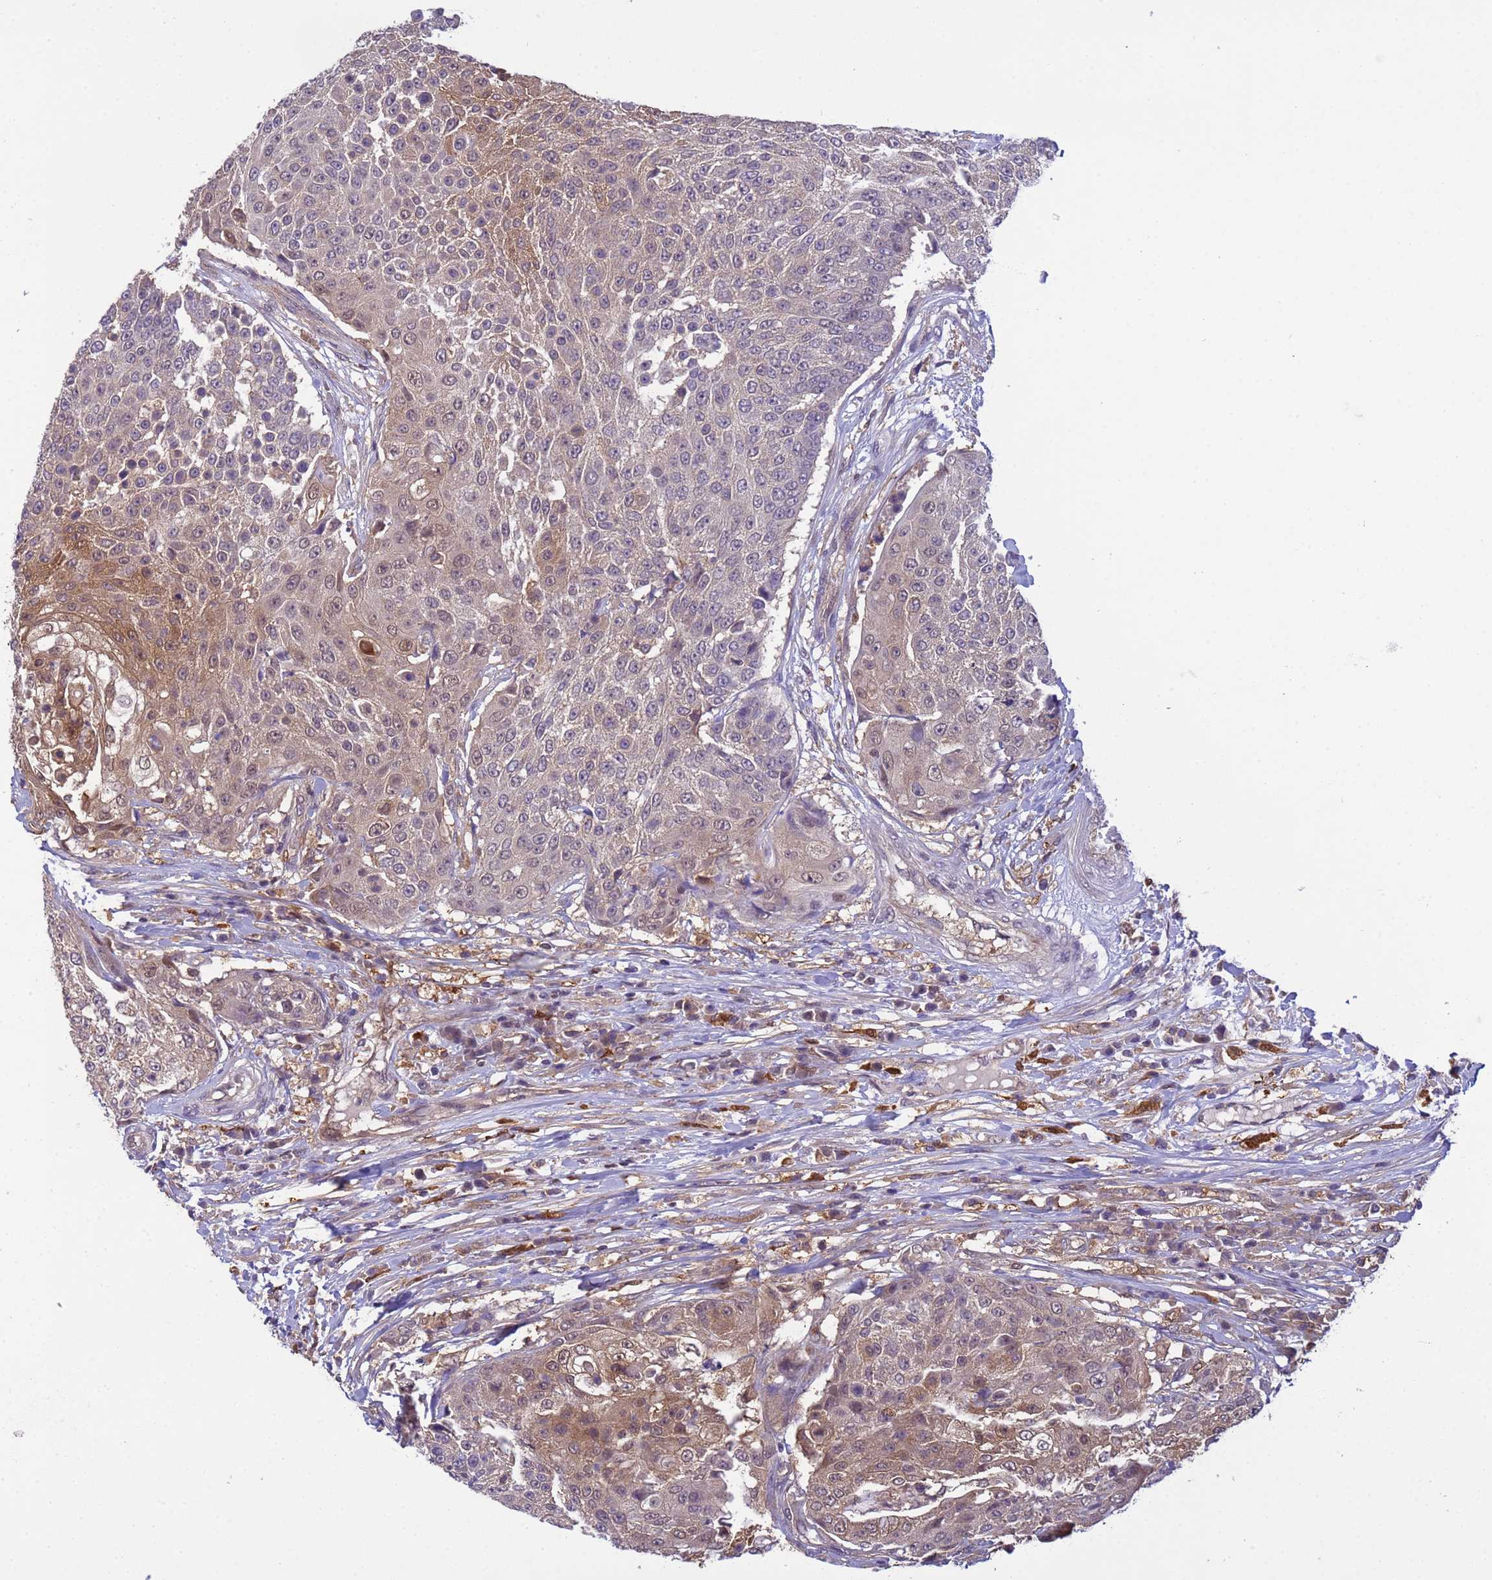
{"staining": {"intensity": "moderate", "quantity": "<25%", "location": "cytoplasmic/membranous,nuclear"}, "tissue": "urothelial cancer", "cell_type": "Tumor cells", "image_type": "cancer", "snomed": [{"axis": "morphology", "description": "Urothelial carcinoma, High grade"}, {"axis": "topography", "description": "Urinary bladder"}], "caption": "A histopathology image showing moderate cytoplasmic/membranous and nuclear staining in approximately <25% of tumor cells in urothelial cancer, as visualized by brown immunohistochemical staining.", "gene": "NPEPPS", "patient": {"sex": "female", "age": 63}}